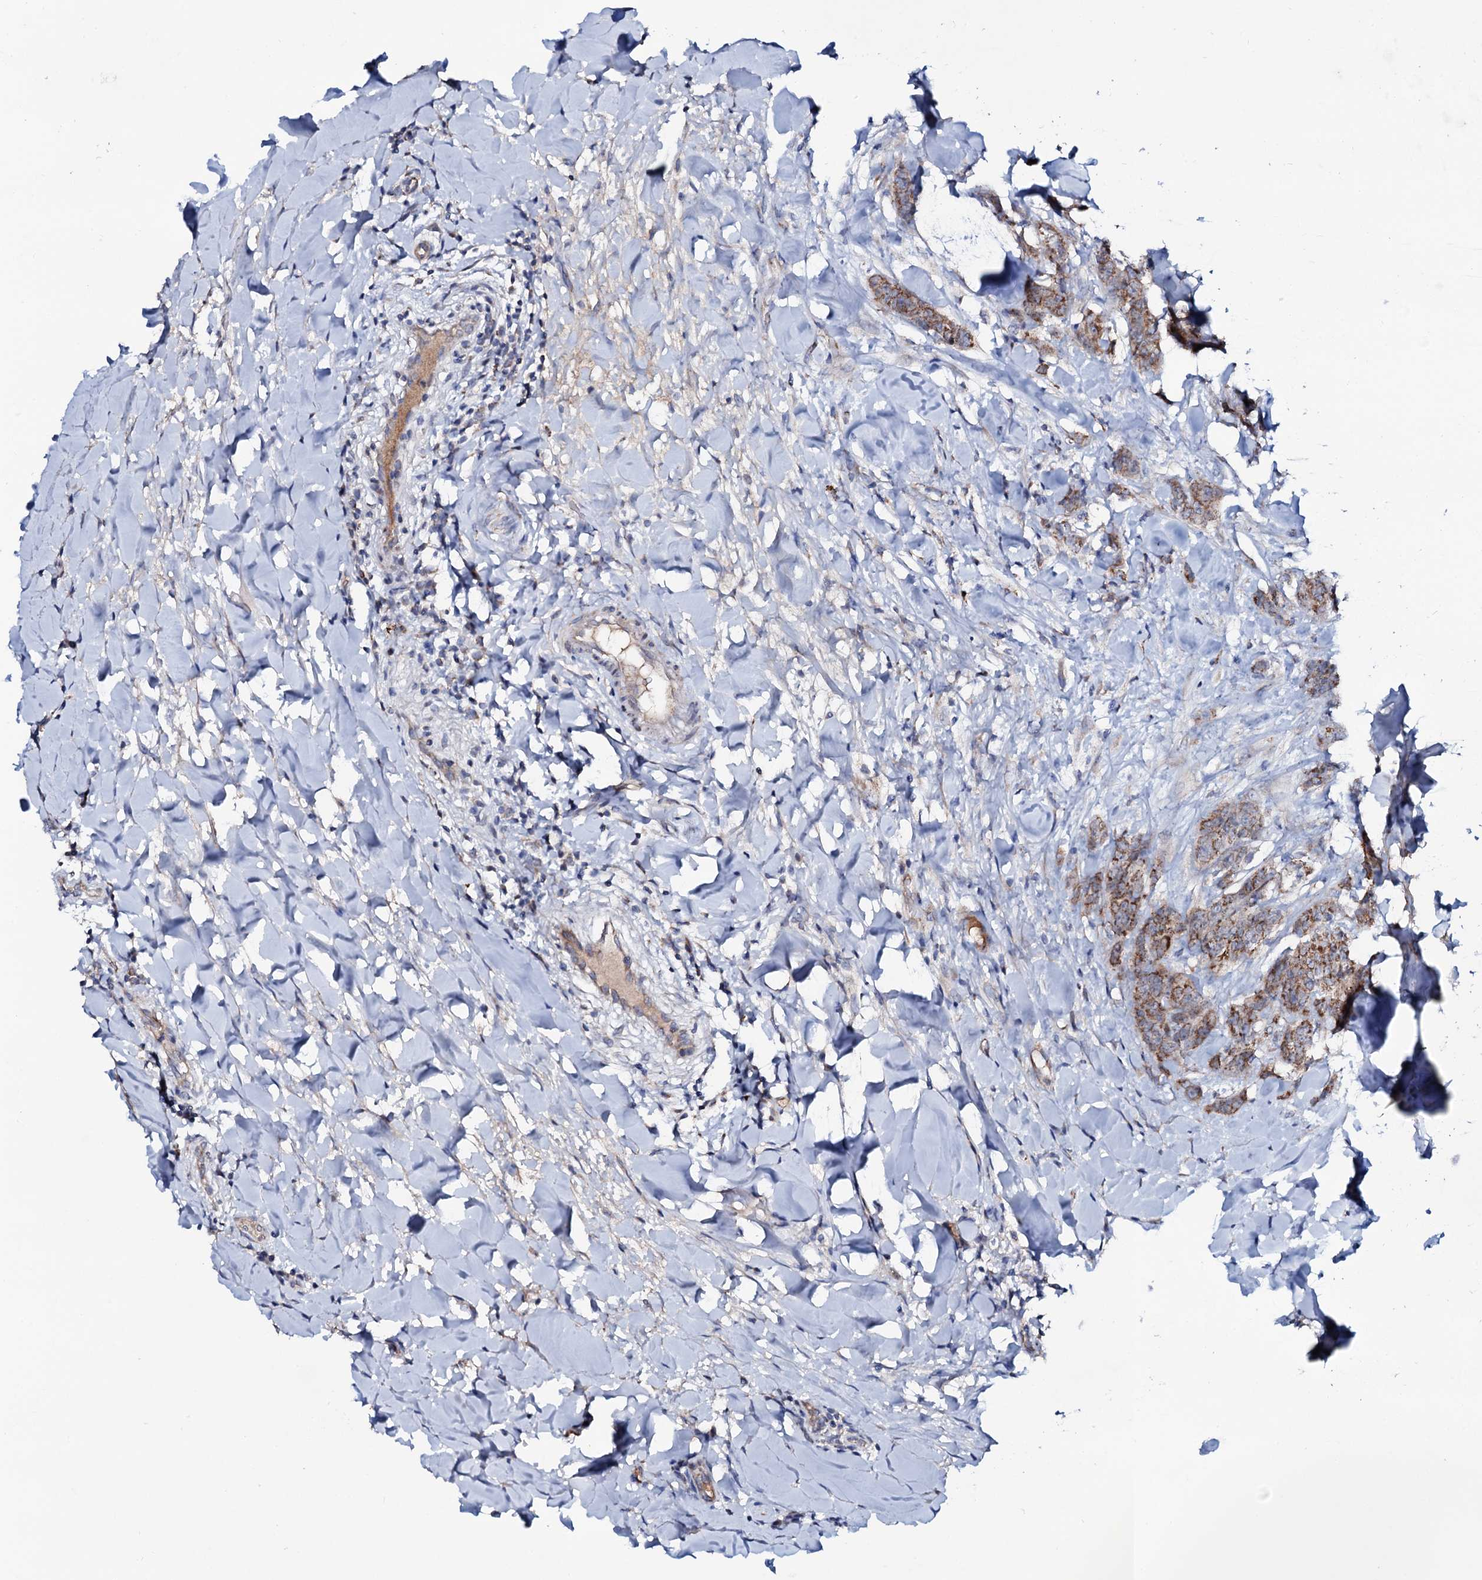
{"staining": {"intensity": "moderate", "quantity": ">75%", "location": "cytoplasmic/membranous"}, "tissue": "breast cancer", "cell_type": "Tumor cells", "image_type": "cancer", "snomed": [{"axis": "morphology", "description": "Duct carcinoma"}, {"axis": "topography", "description": "Breast"}], "caption": "Brown immunohistochemical staining in human infiltrating ductal carcinoma (breast) shows moderate cytoplasmic/membranous expression in approximately >75% of tumor cells. (brown staining indicates protein expression, while blue staining denotes nuclei).", "gene": "PPP1R3D", "patient": {"sex": "female", "age": 40}}